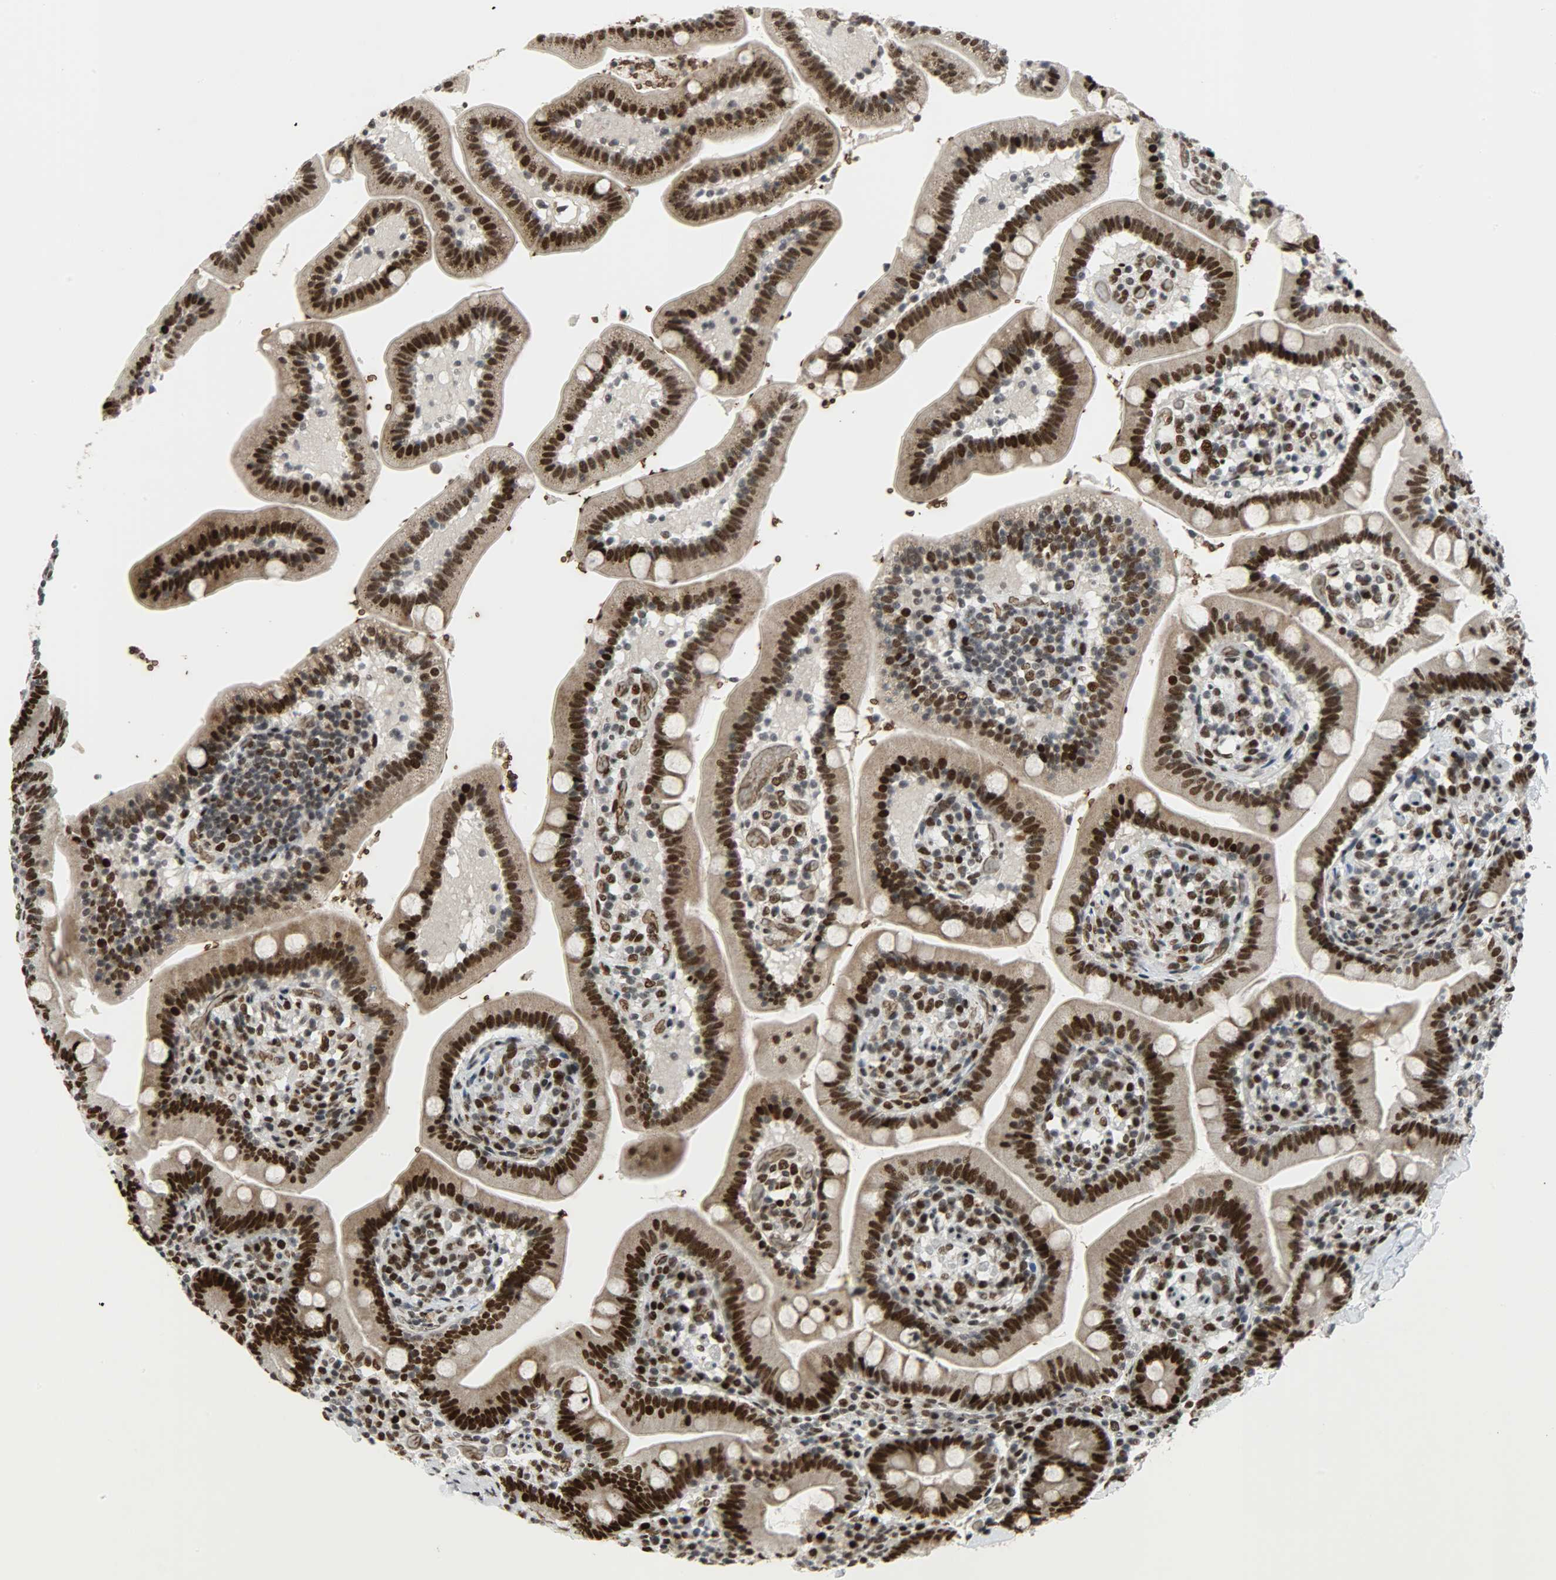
{"staining": {"intensity": "strong", "quantity": ">75%", "location": "cytoplasmic/membranous,nuclear"}, "tissue": "duodenum", "cell_type": "Glandular cells", "image_type": "normal", "snomed": [{"axis": "morphology", "description": "Normal tissue, NOS"}, {"axis": "topography", "description": "Duodenum"}], "caption": "Immunohistochemistry of normal human duodenum demonstrates high levels of strong cytoplasmic/membranous,nuclear expression in about >75% of glandular cells.", "gene": "SNAI1", "patient": {"sex": "male", "age": 66}}